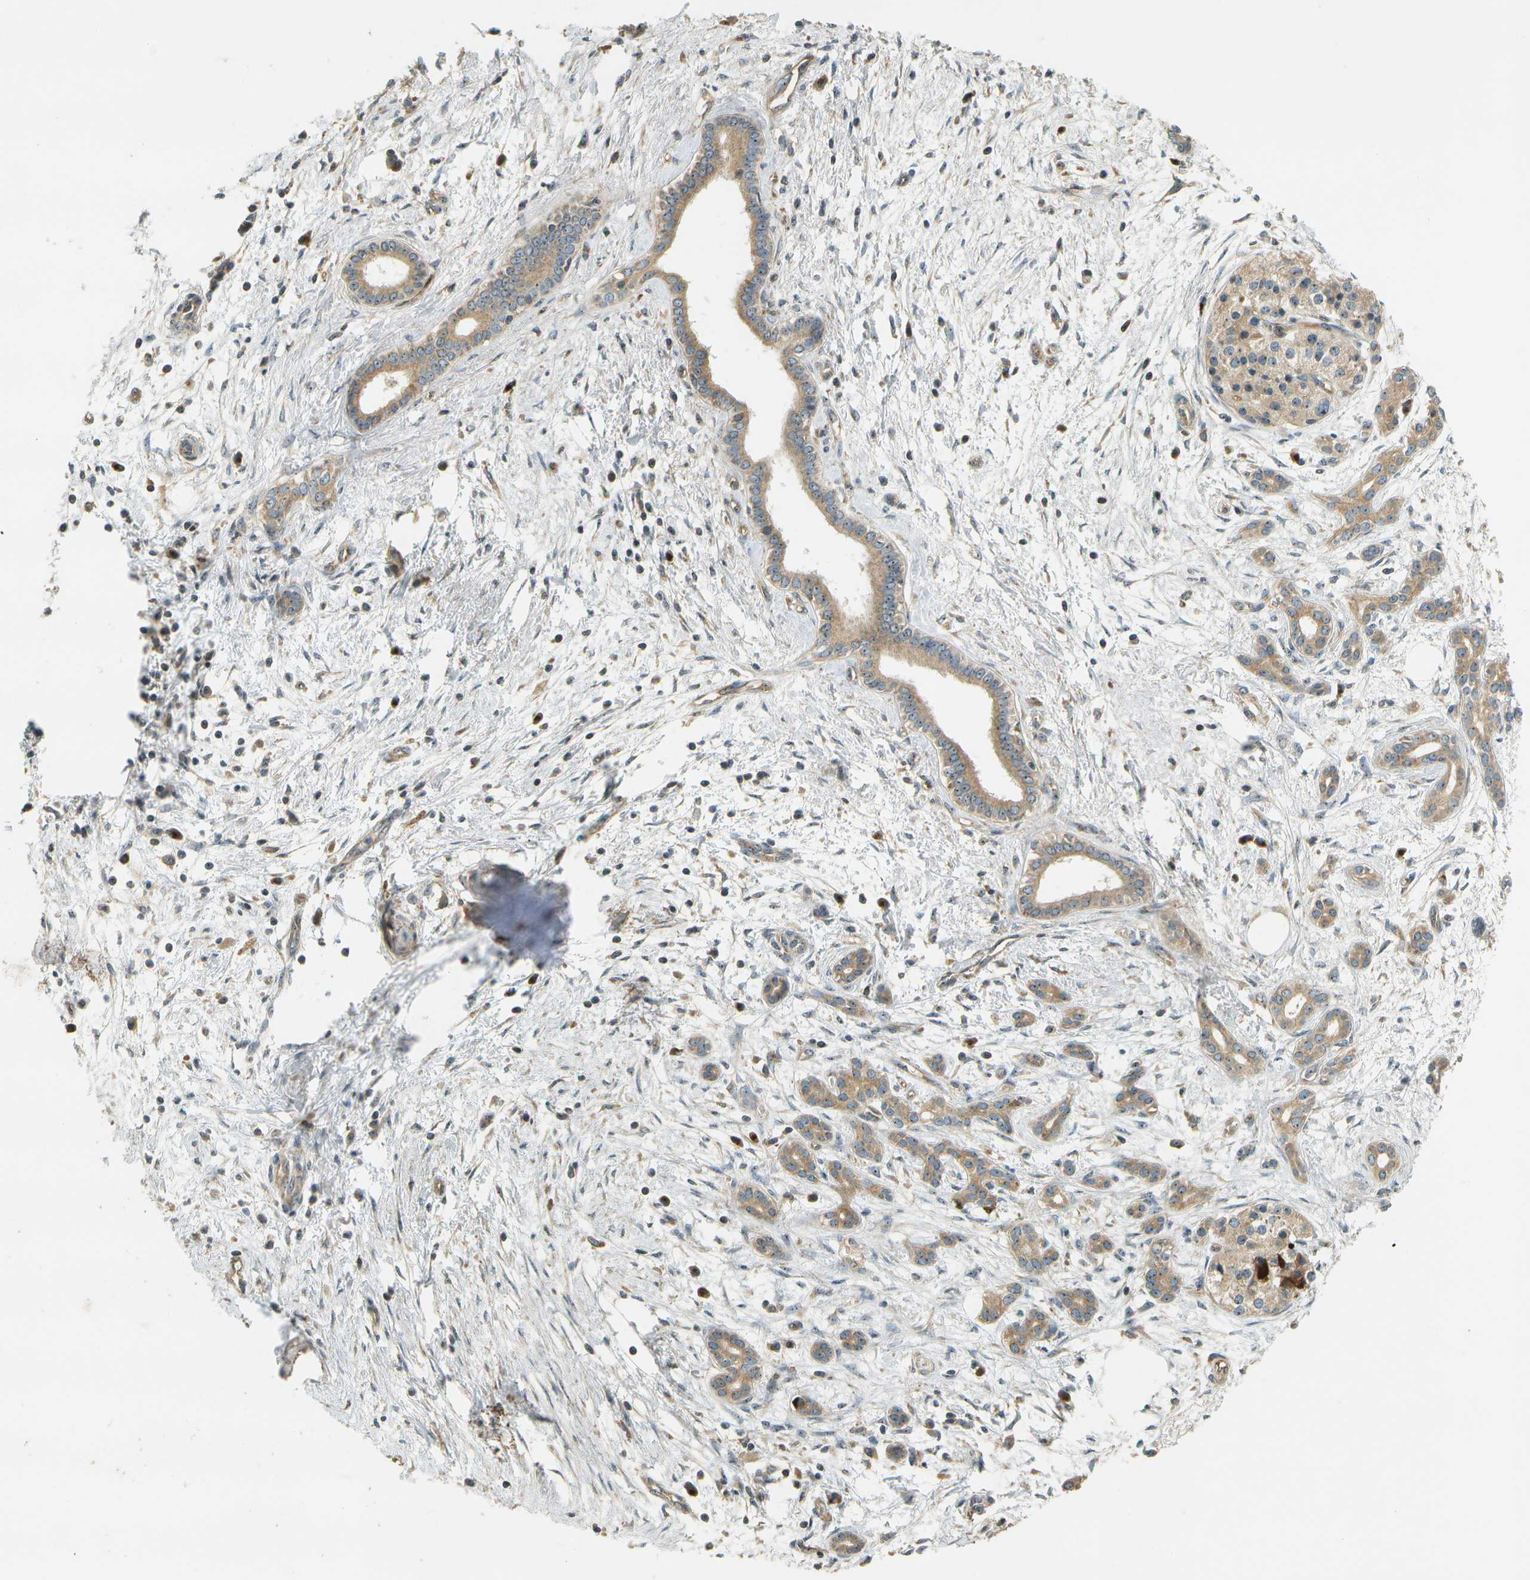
{"staining": {"intensity": "moderate", "quantity": ">75%", "location": "cytoplasmic/membranous,nuclear"}, "tissue": "pancreatic cancer", "cell_type": "Tumor cells", "image_type": "cancer", "snomed": [{"axis": "morphology", "description": "Adenocarcinoma, NOS"}, {"axis": "topography", "description": "Pancreas"}], "caption": "Human pancreatic cancer stained with a brown dye shows moderate cytoplasmic/membranous and nuclear positive positivity in approximately >75% of tumor cells.", "gene": "LRP12", "patient": {"sex": "female", "age": 70}}